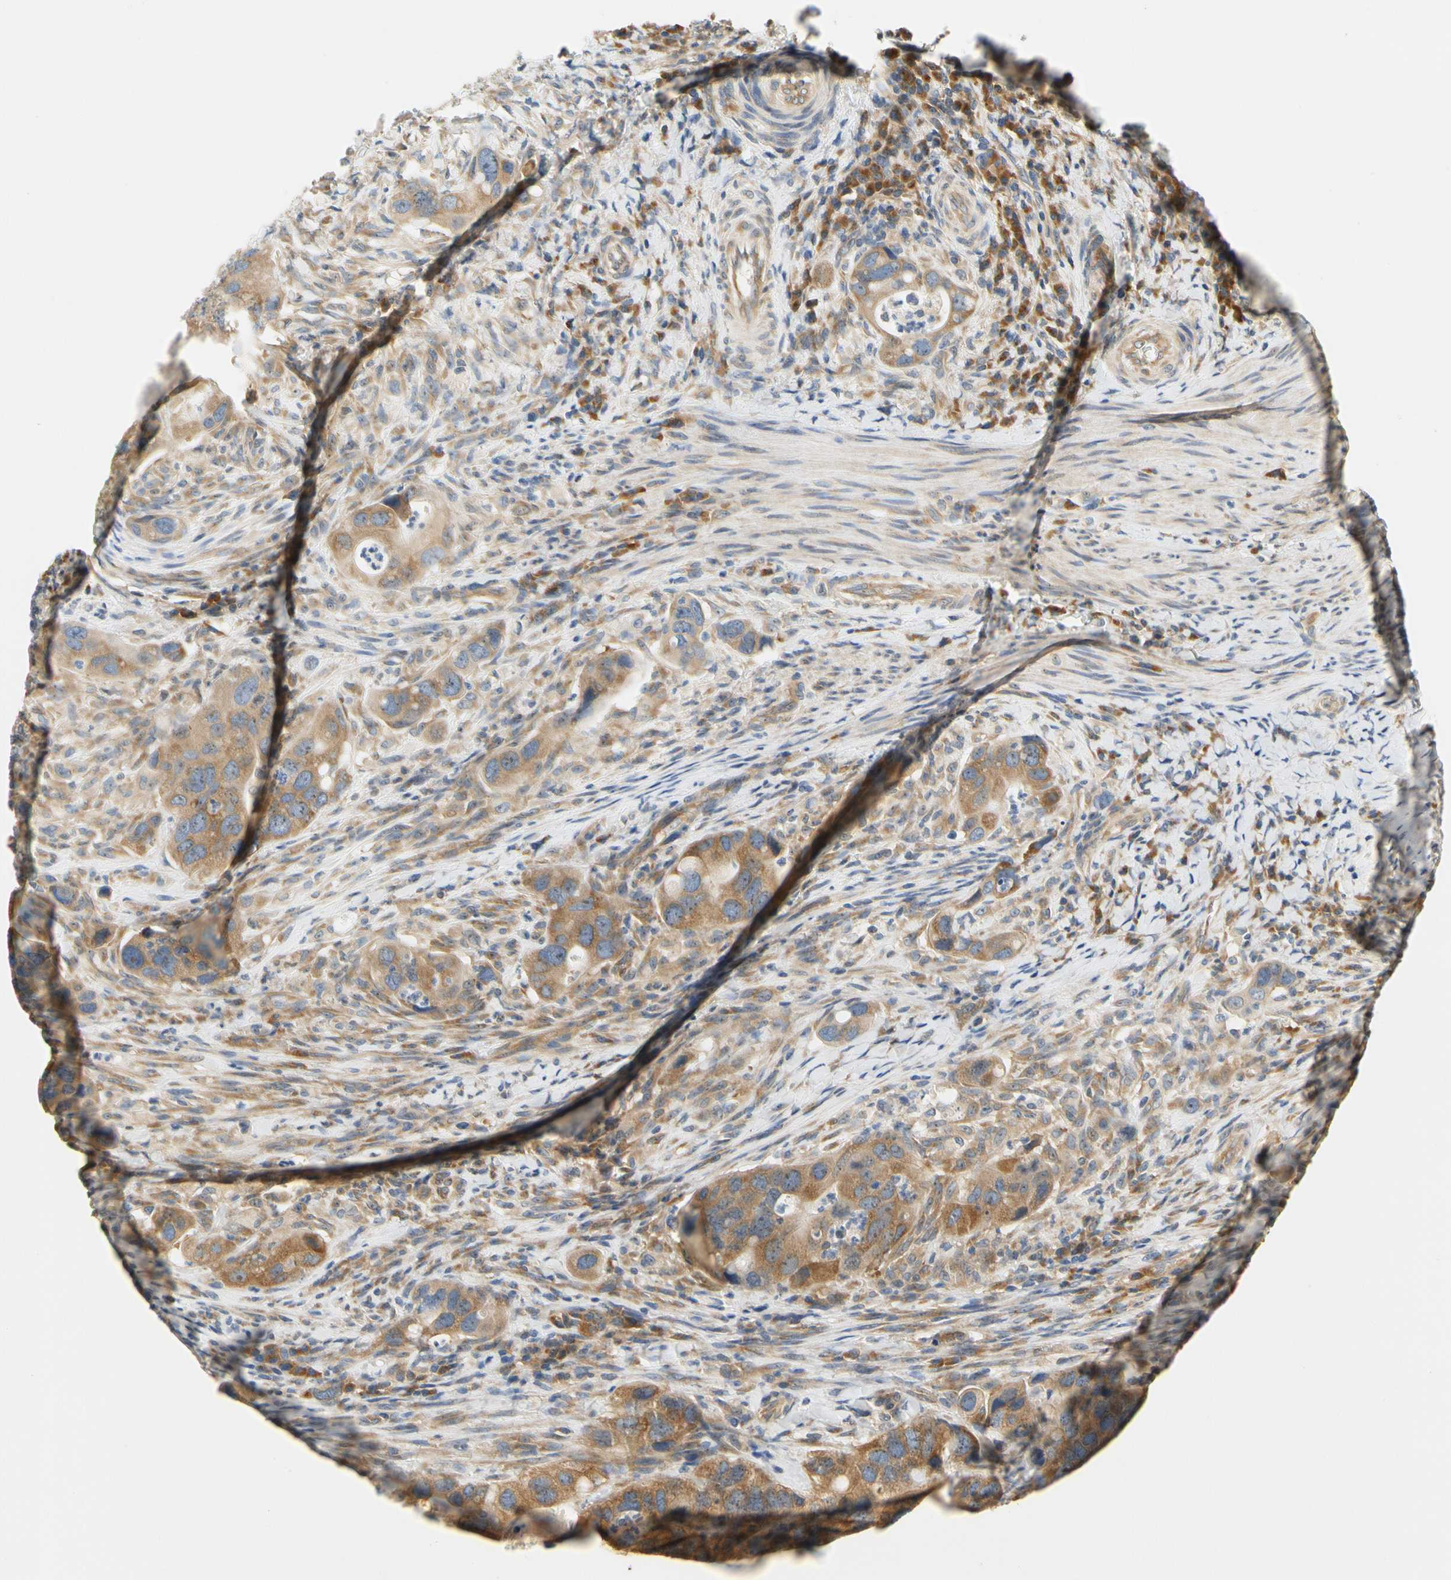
{"staining": {"intensity": "moderate", "quantity": ">75%", "location": "cytoplasmic/membranous"}, "tissue": "colorectal cancer", "cell_type": "Tumor cells", "image_type": "cancer", "snomed": [{"axis": "morphology", "description": "Adenocarcinoma, NOS"}, {"axis": "topography", "description": "Rectum"}], "caption": "Immunohistochemical staining of human colorectal cancer demonstrates medium levels of moderate cytoplasmic/membranous expression in approximately >75% of tumor cells.", "gene": "LRRC47", "patient": {"sex": "female", "age": 57}}